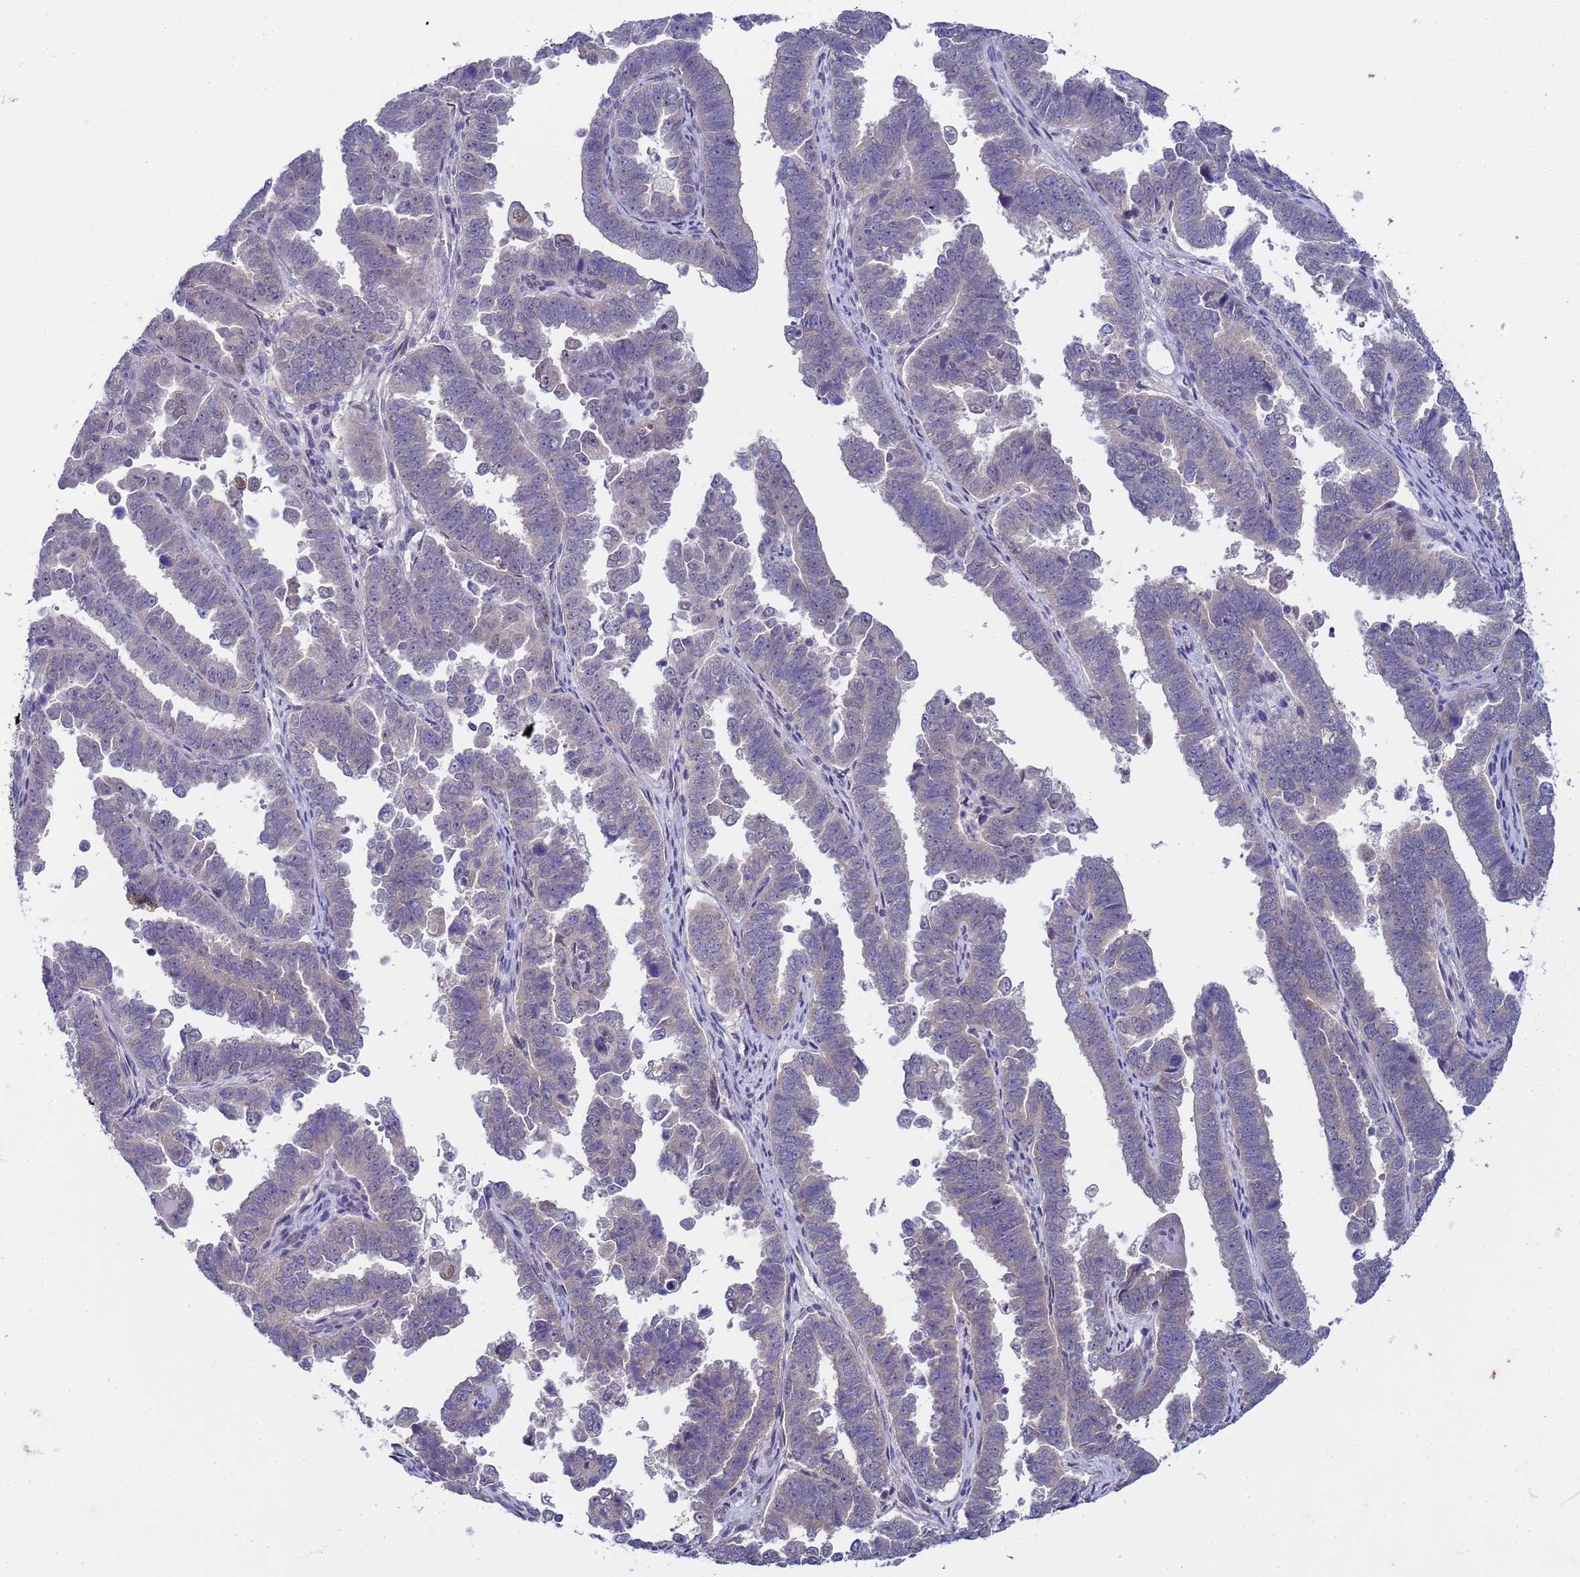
{"staining": {"intensity": "negative", "quantity": "none", "location": "none"}, "tissue": "endometrial cancer", "cell_type": "Tumor cells", "image_type": "cancer", "snomed": [{"axis": "morphology", "description": "Adenocarcinoma, NOS"}, {"axis": "topography", "description": "Endometrium"}], "caption": "A histopathology image of human adenocarcinoma (endometrial) is negative for staining in tumor cells.", "gene": "TRMT10A", "patient": {"sex": "female", "age": 75}}